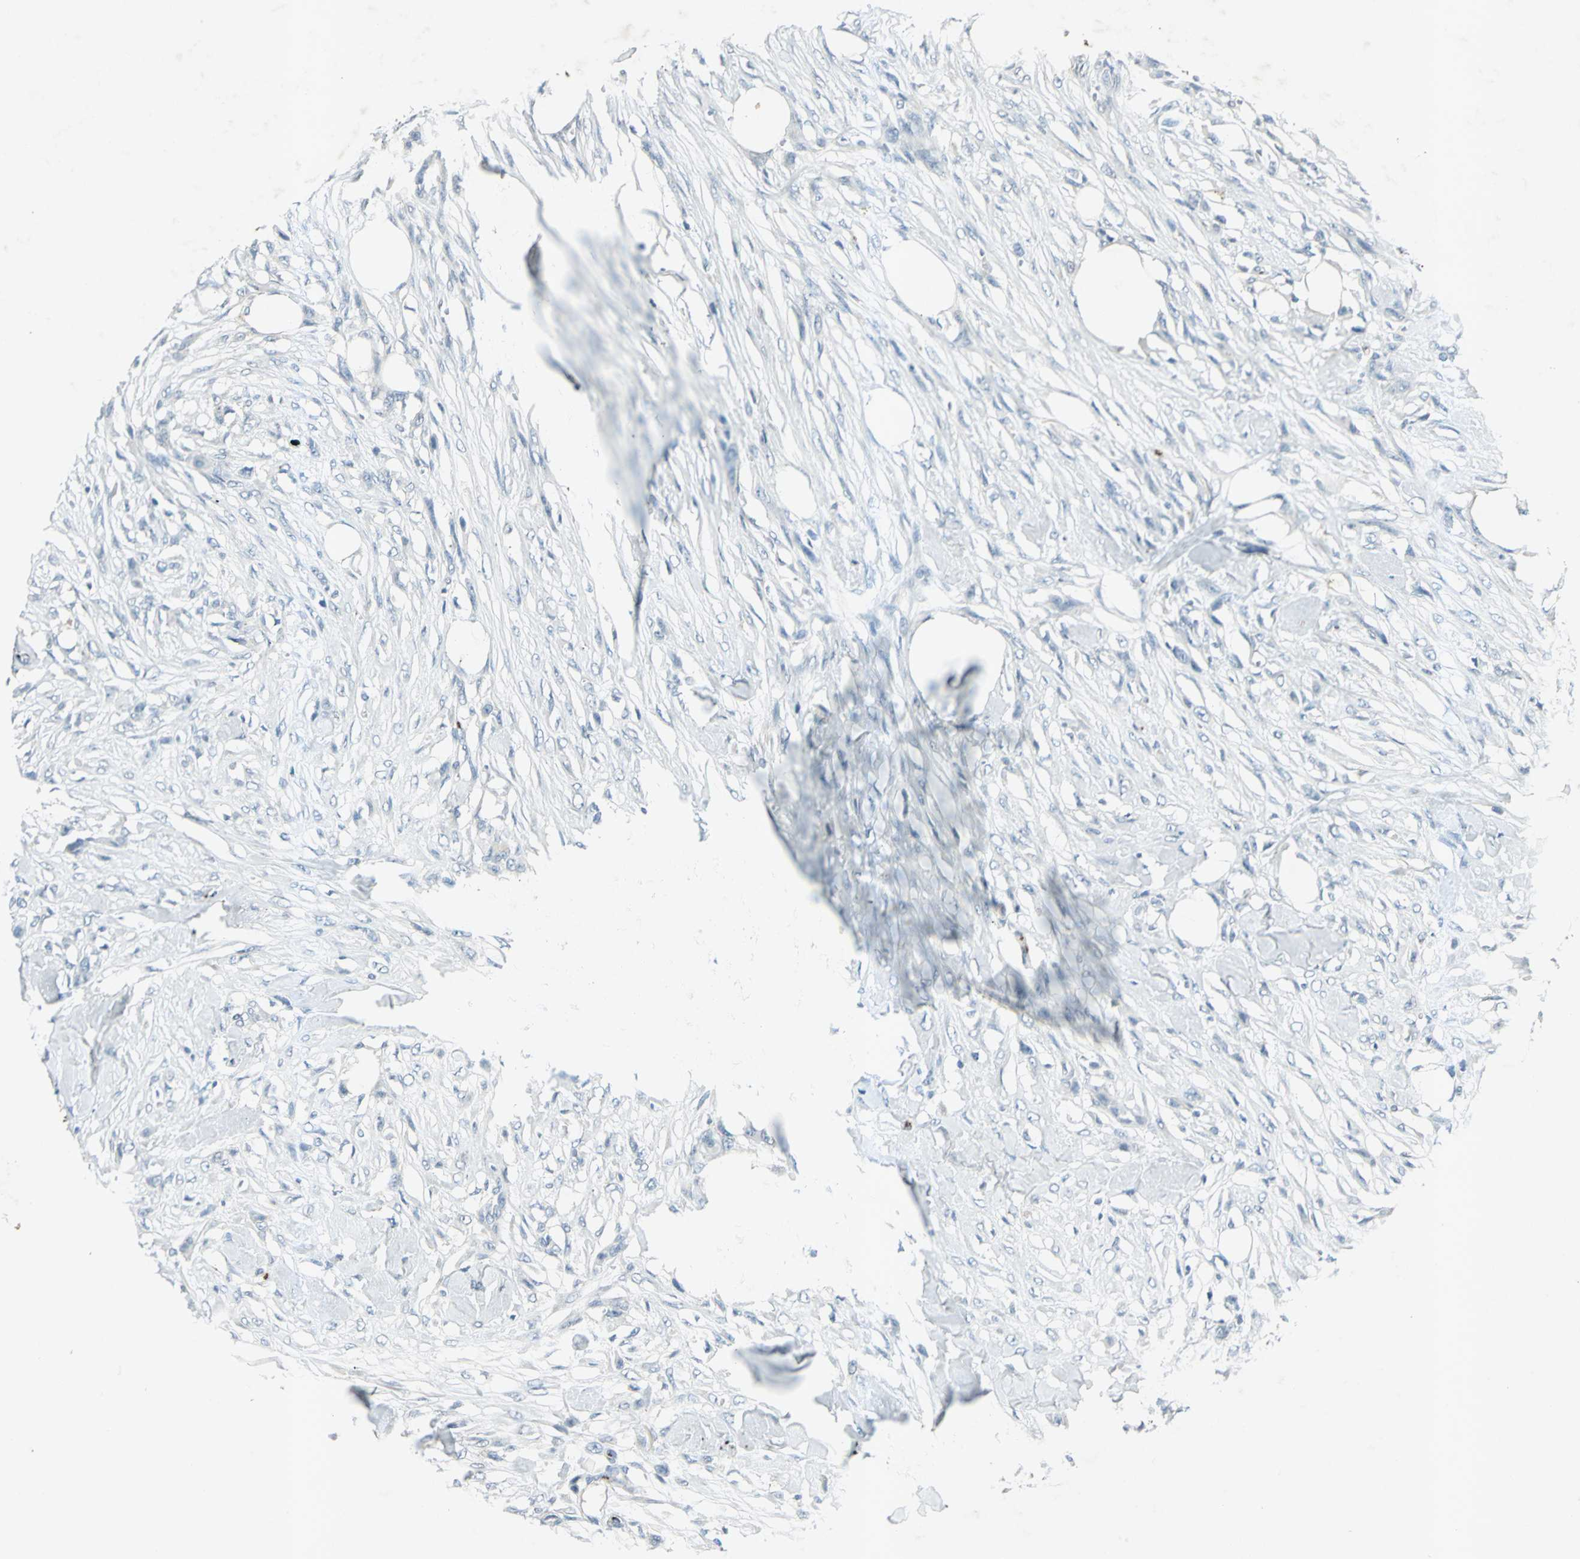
{"staining": {"intensity": "negative", "quantity": "none", "location": "none"}, "tissue": "skin cancer", "cell_type": "Tumor cells", "image_type": "cancer", "snomed": [{"axis": "morphology", "description": "Normal tissue, NOS"}, {"axis": "morphology", "description": "Squamous cell carcinoma, NOS"}, {"axis": "topography", "description": "Skin"}], "caption": "Tumor cells show no significant expression in squamous cell carcinoma (skin).", "gene": "CAMK2B", "patient": {"sex": "female", "age": 59}}